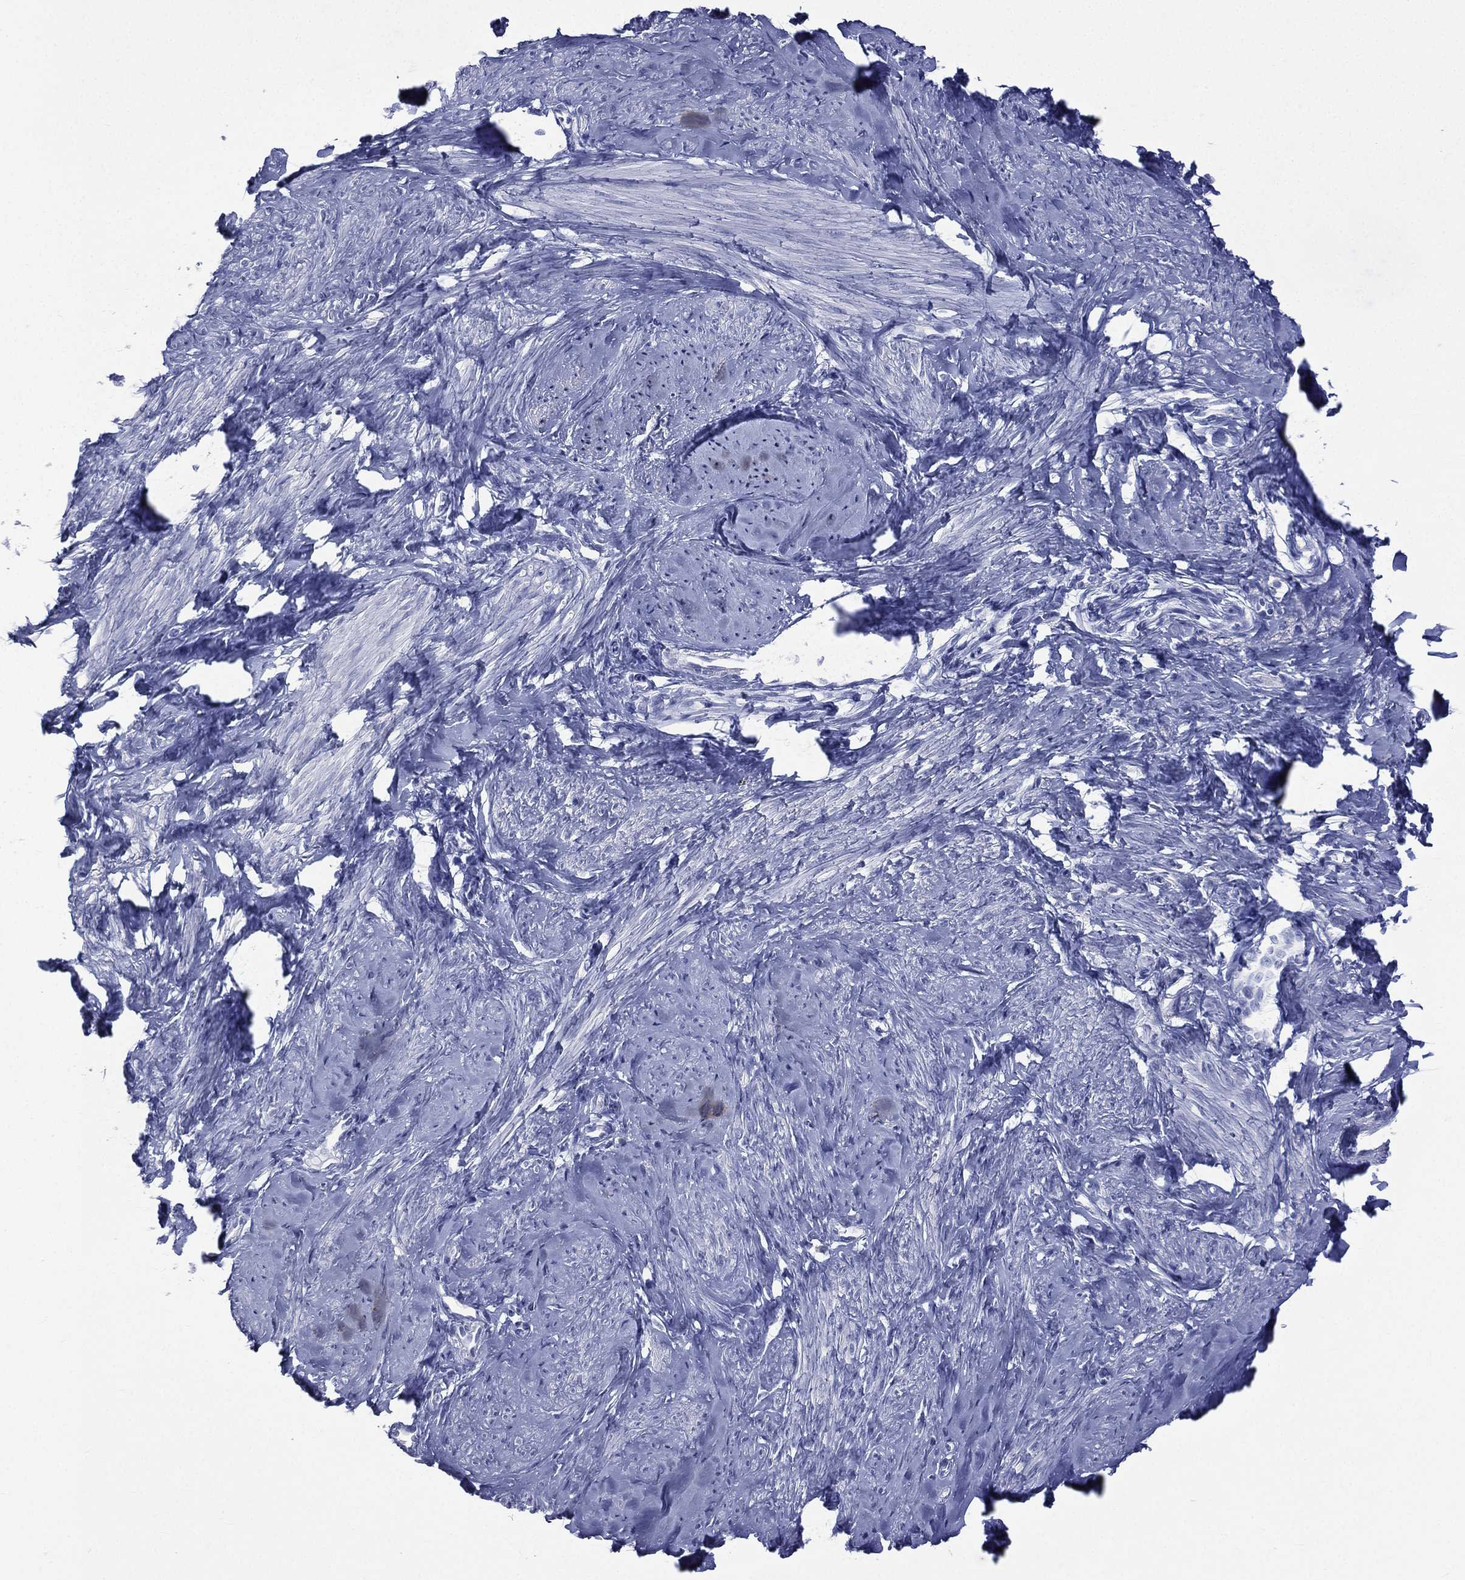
{"staining": {"intensity": "negative", "quantity": "none", "location": "none"}, "tissue": "smooth muscle", "cell_type": "Smooth muscle cells", "image_type": "normal", "snomed": [{"axis": "morphology", "description": "Normal tissue, NOS"}, {"axis": "topography", "description": "Smooth muscle"}], "caption": "Photomicrograph shows no protein expression in smooth muscle cells of benign smooth muscle. (Stains: DAB (3,3'-diaminobenzidine) IHC with hematoxylin counter stain, Microscopy: brightfield microscopy at high magnification).", "gene": "CES2", "patient": {"sex": "female", "age": 48}}